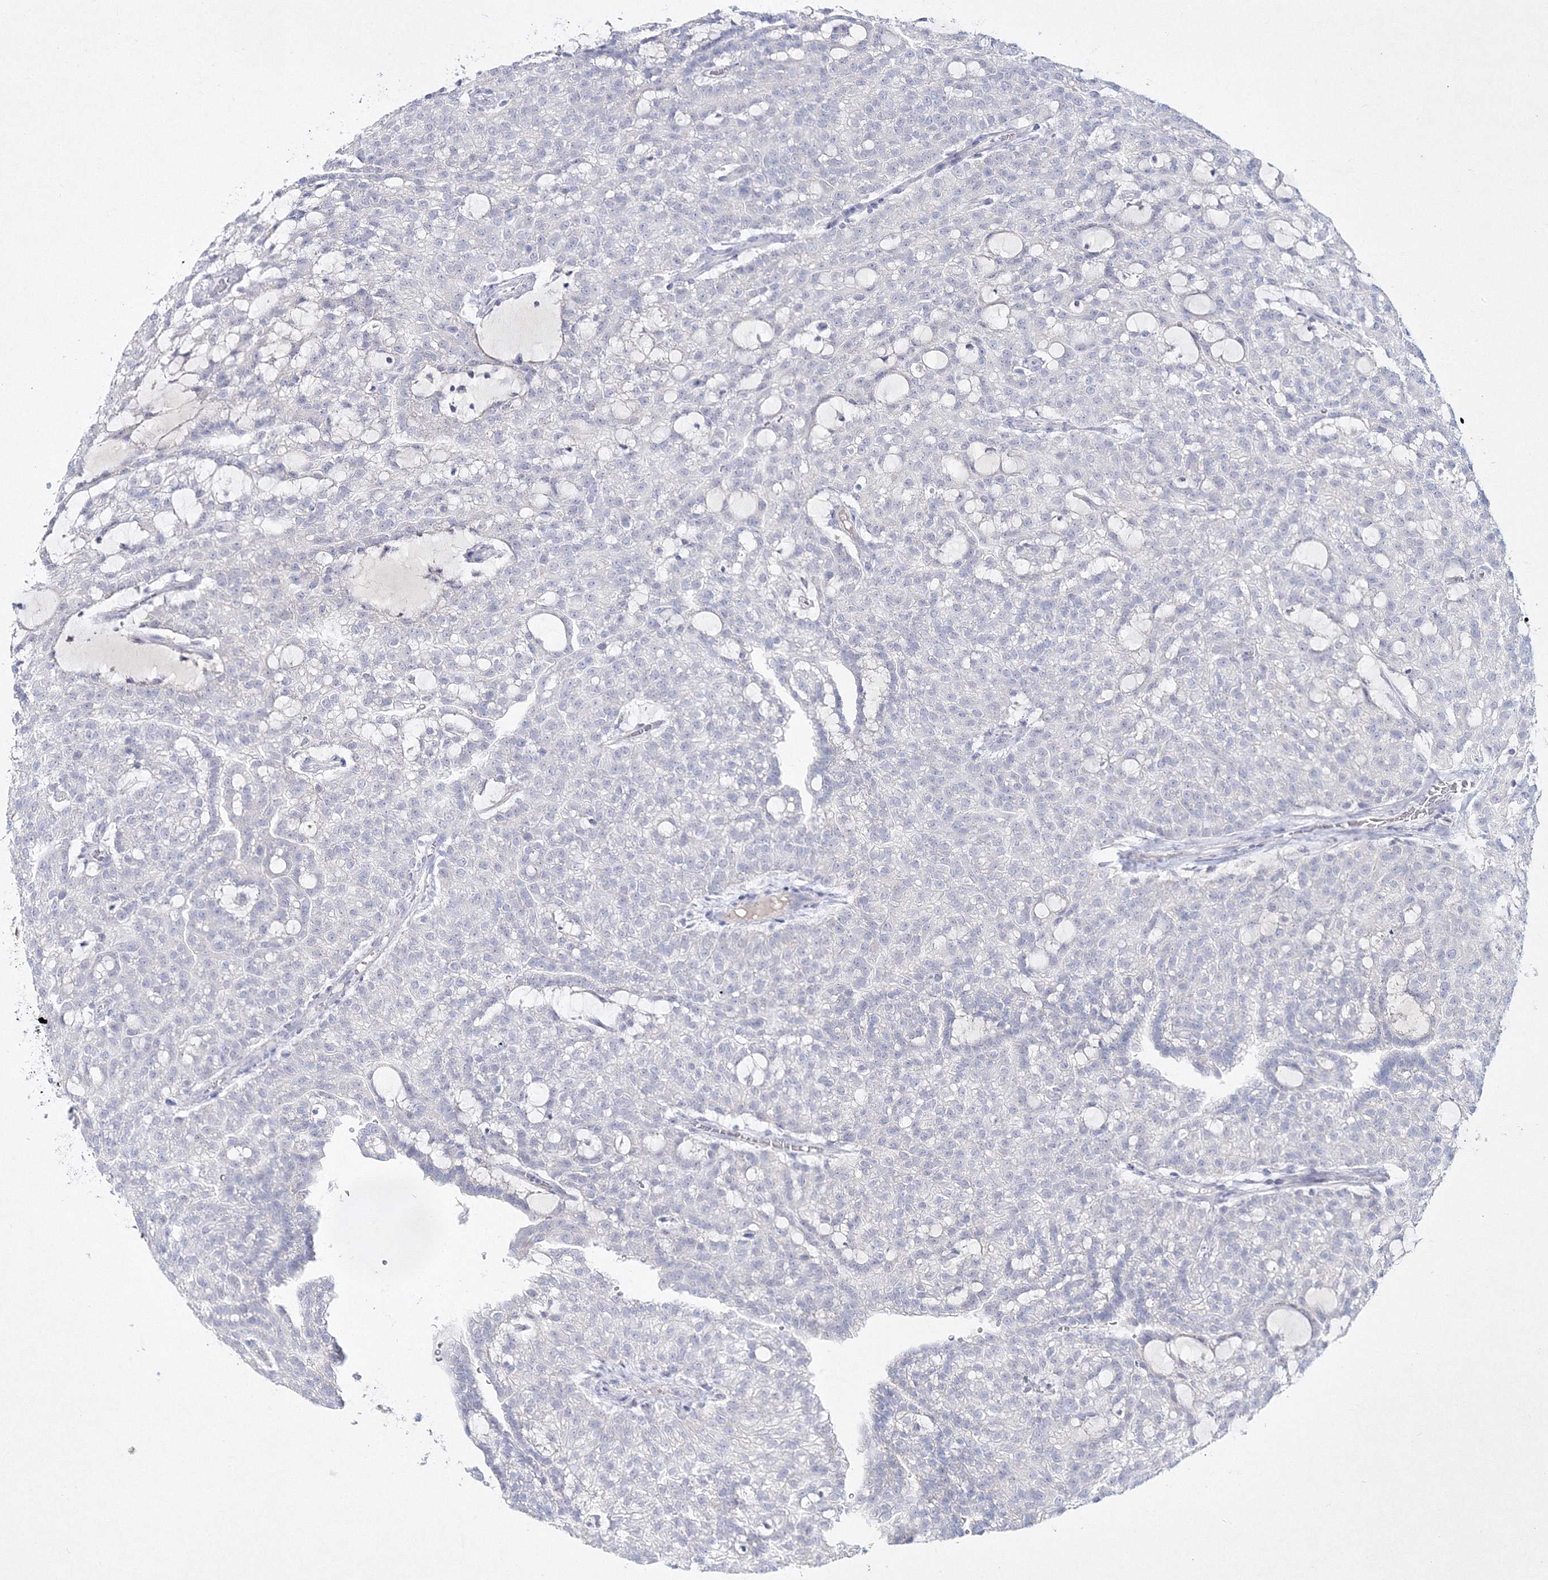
{"staining": {"intensity": "negative", "quantity": "none", "location": "none"}, "tissue": "renal cancer", "cell_type": "Tumor cells", "image_type": "cancer", "snomed": [{"axis": "morphology", "description": "Adenocarcinoma, NOS"}, {"axis": "topography", "description": "Kidney"}], "caption": "A micrograph of human renal adenocarcinoma is negative for staining in tumor cells. (DAB immunohistochemistry (IHC) visualized using brightfield microscopy, high magnification).", "gene": "NEU4", "patient": {"sex": "male", "age": 63}}